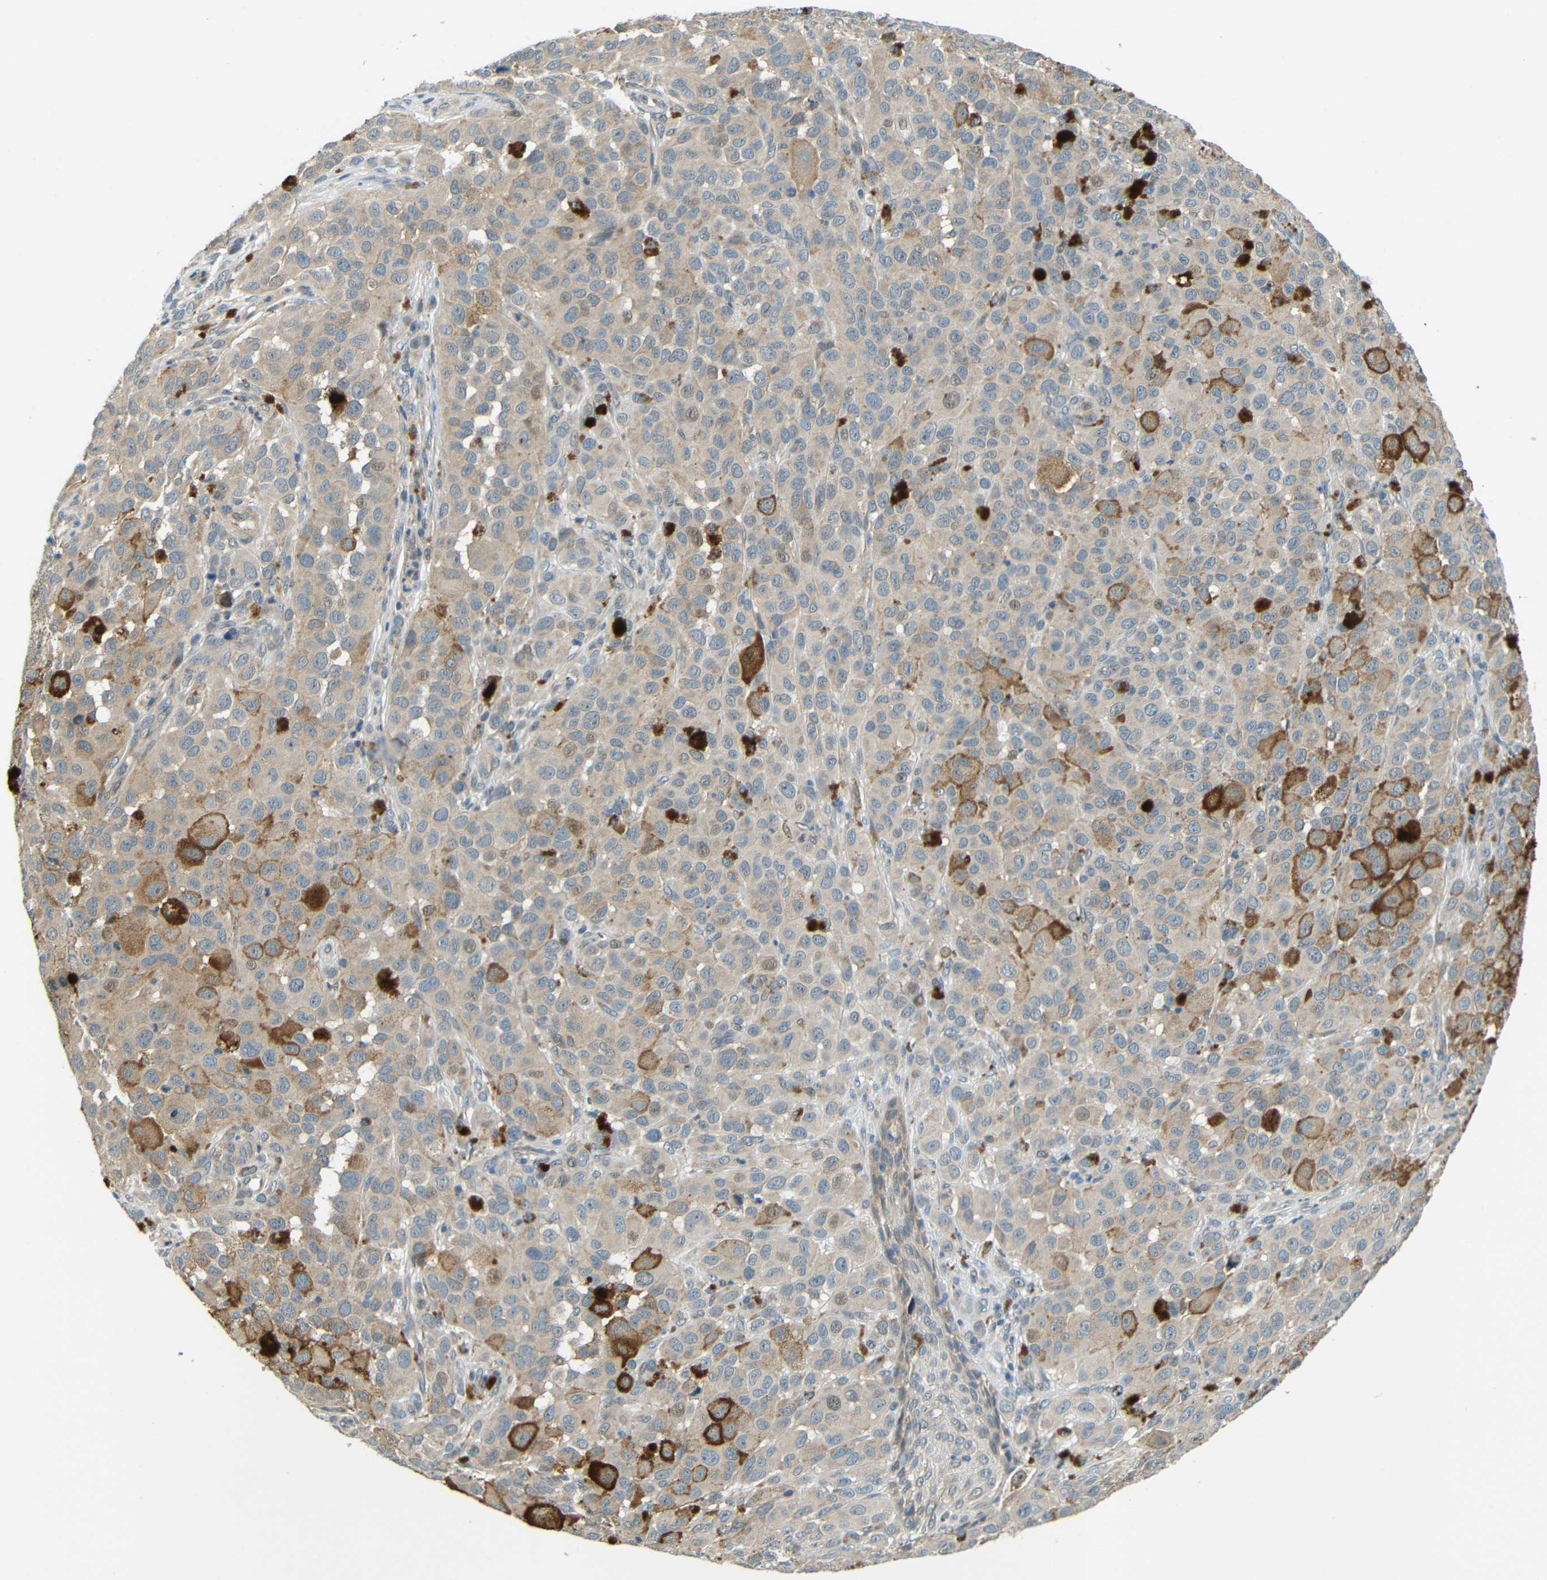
{"staining": {"intensity": "weak", "quantity": "25%-75%", "location": "cytoplasmic/membranous"}, "tissue": "melanoma", "cell_type": "Tumor cells", "image_type": "cancer", "snomed": [{"axis": "morphology", "description": "Malignant melanoma, NOS"}, {"axis": "topography", "description": "Skin"}], "caption": "A micrograph showing weak cytoplasmic/membranous expression in approximately 25%-75% of tumor cells in malignant melanoma, as visualized by brown immunohistochemical staining.", "gene": "FNDC3A", "patient": {"sex": "male", "age": 96}}